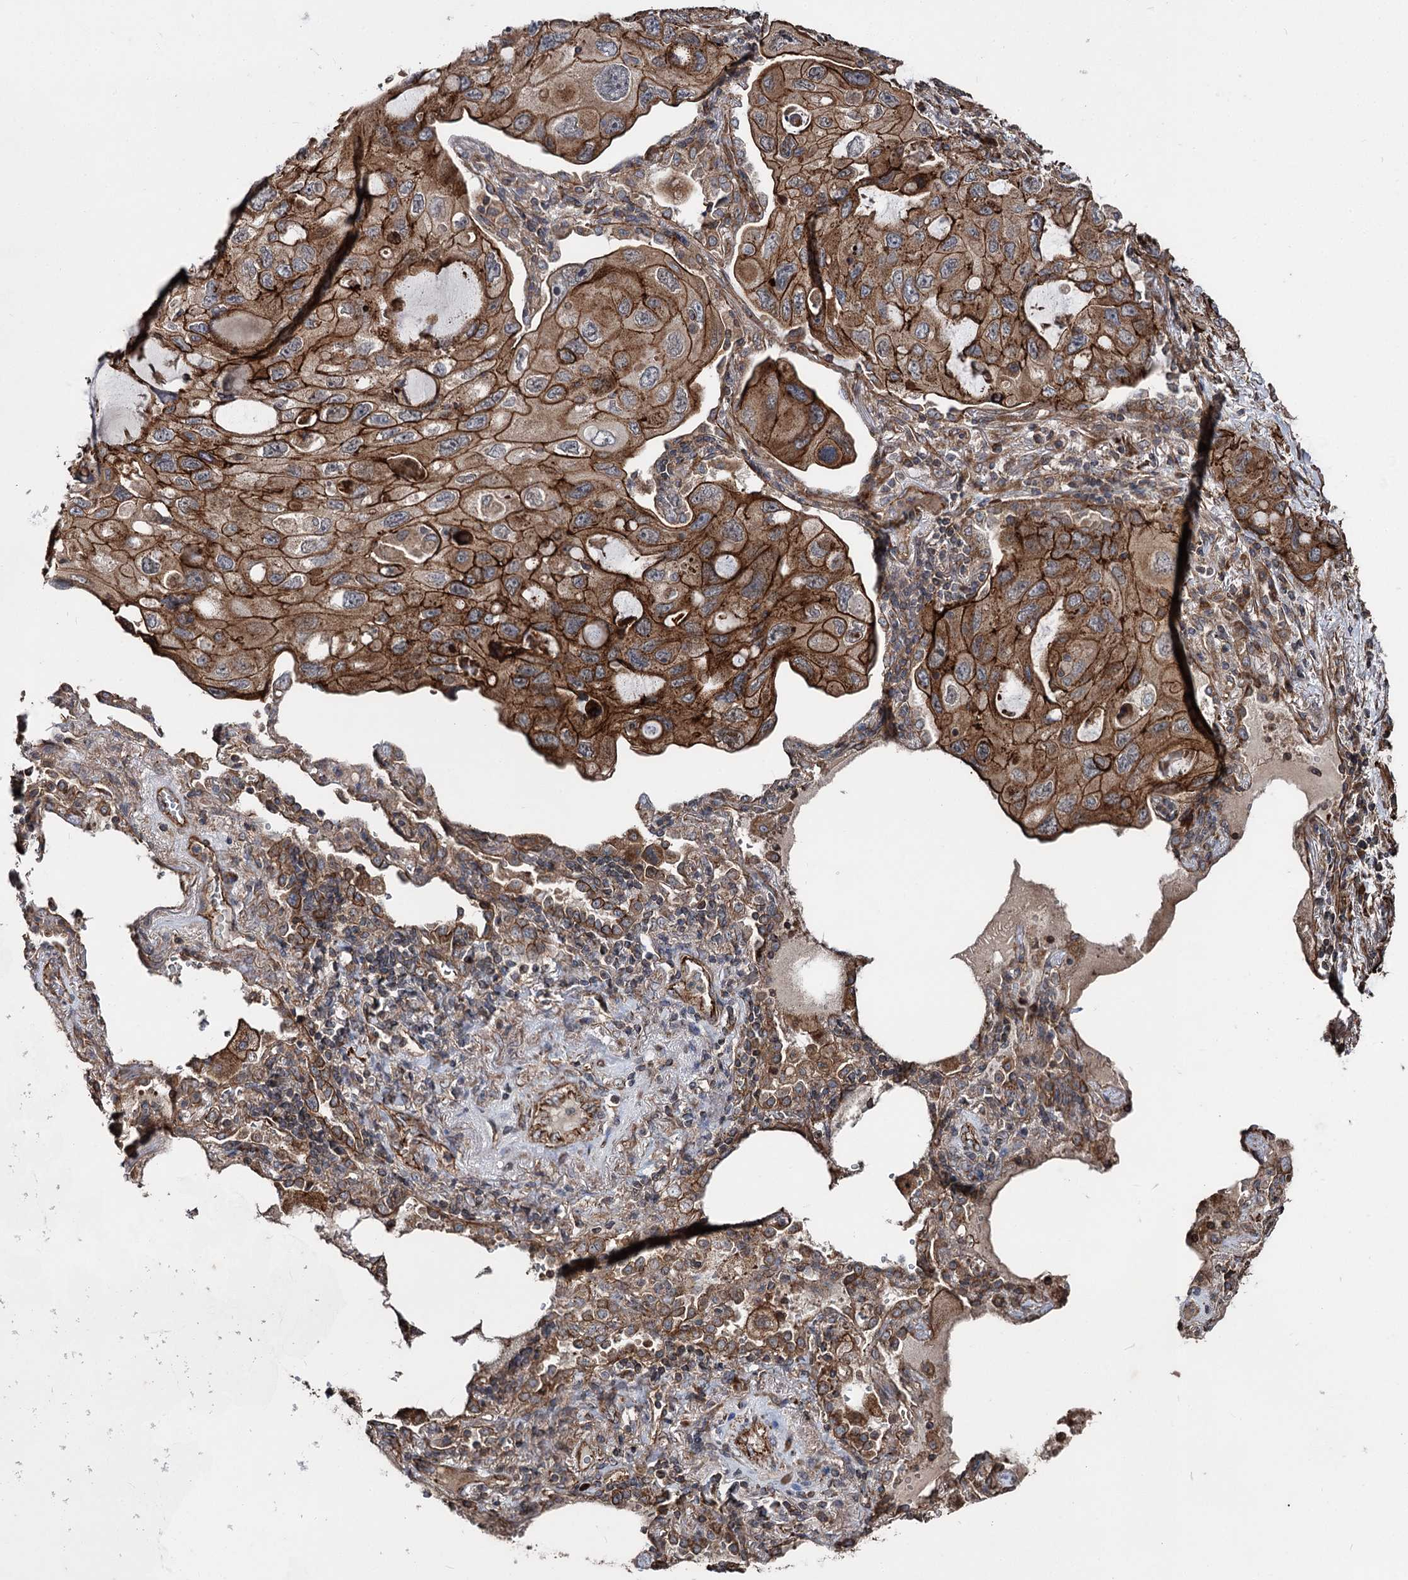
{"staining": {"intensity": "strong", "quantity": ">75%", "location": "cytoplasmic/membranous"}, "tissue": "lung cancer", "cell_type": "Tumor cells", "image_type": "cancer", "snomed": [{"axis": "morphology", "description": "Squamous cell carcinoma, NOS"}, {"axis": "topography", "description": "Lung"}], "caption": "Tumor cells demonstrate high levels of strong cytoplasmic/membranous expression in approximately >75% of cells in lung squamous cell carcinoma.", "gene": "ITFG2", "patient": {"sex": "female", "age": 73}}